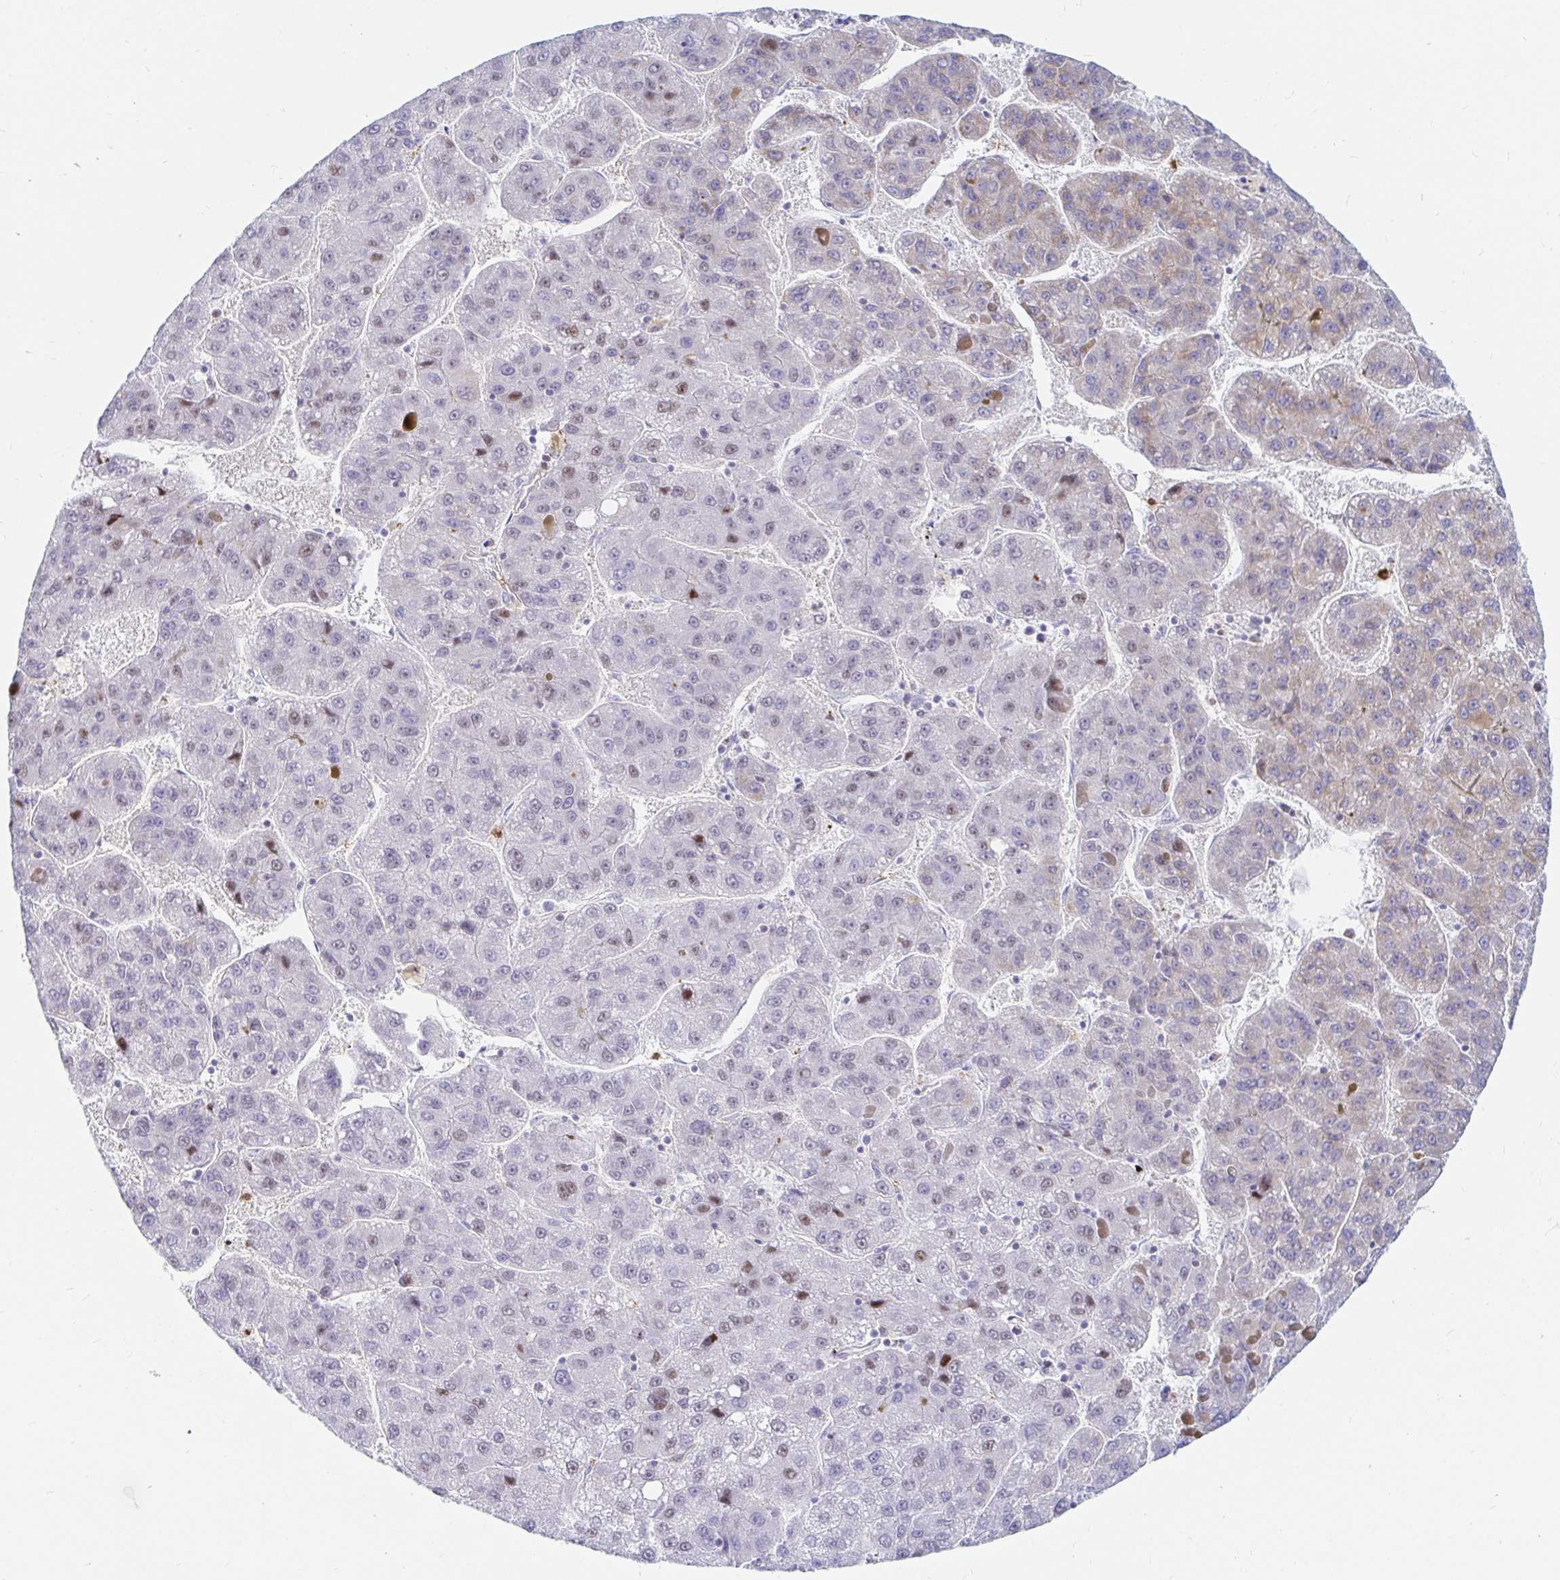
{"staining": {"intensity": "weak", "quantity": "<25%", "location": "cytoplasmic/membranous,nuclear"}, "tissue": "liver cancer", "cell_type": "Tumor cells", "image_type": "cancer", "snomed": [{"axis": "morphology", "description": "Carcinoma, Hepatocellular, NOS"}, {"axis": "topography", "description": "Liver"}], "caption": "IHC of human liver hepatocellular carcinoma shows no expression in tumor cells.", "gene": "HINFP", "patient": {"sex": "female", "age": 82}}